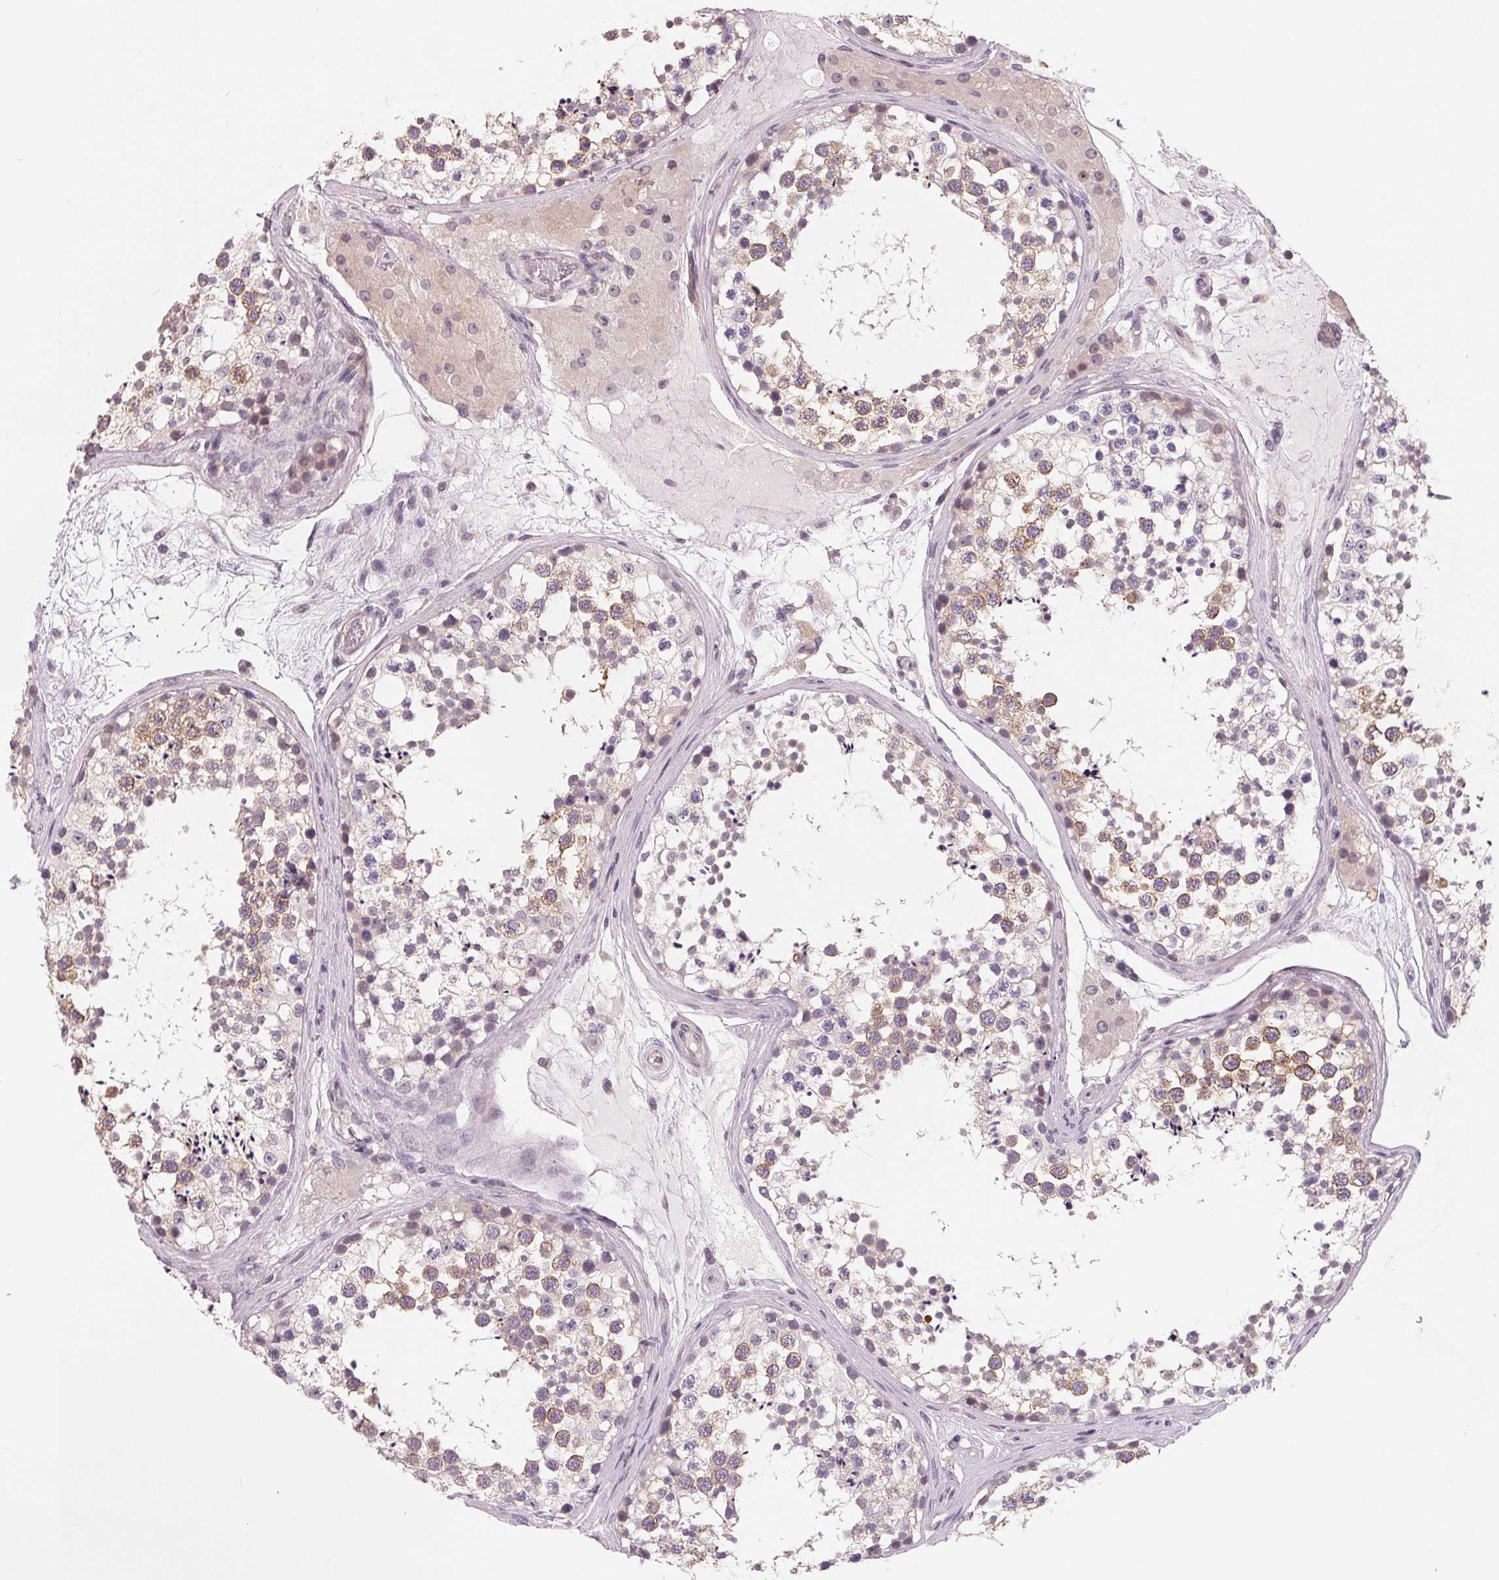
{"staining": {"intensity": "weak", "quantity": "25%-75%", "location": "cytoplasmic/membranous"}, "tissue": "testis", "cell_type": "Cells in seminiferous ducts", "image_type": "normal", "snomed": [{"axis": "morphology", "description": "Normal tissue, NOS"}, {"axis": "morphology", "description": "Seminoma, NOS"}, {"axis": "topography", "description": "Testis"}], "caption": "DAB (3,3'-diaminobenzidine) immunohistochemical staining of benign testis displays weak cytoplasmic/membranous protein staining in approximately 25%-75% of cells in seminiferous ducts.", "gene": "CFC1B", "patient": {"sex": "male", "age": 65}}